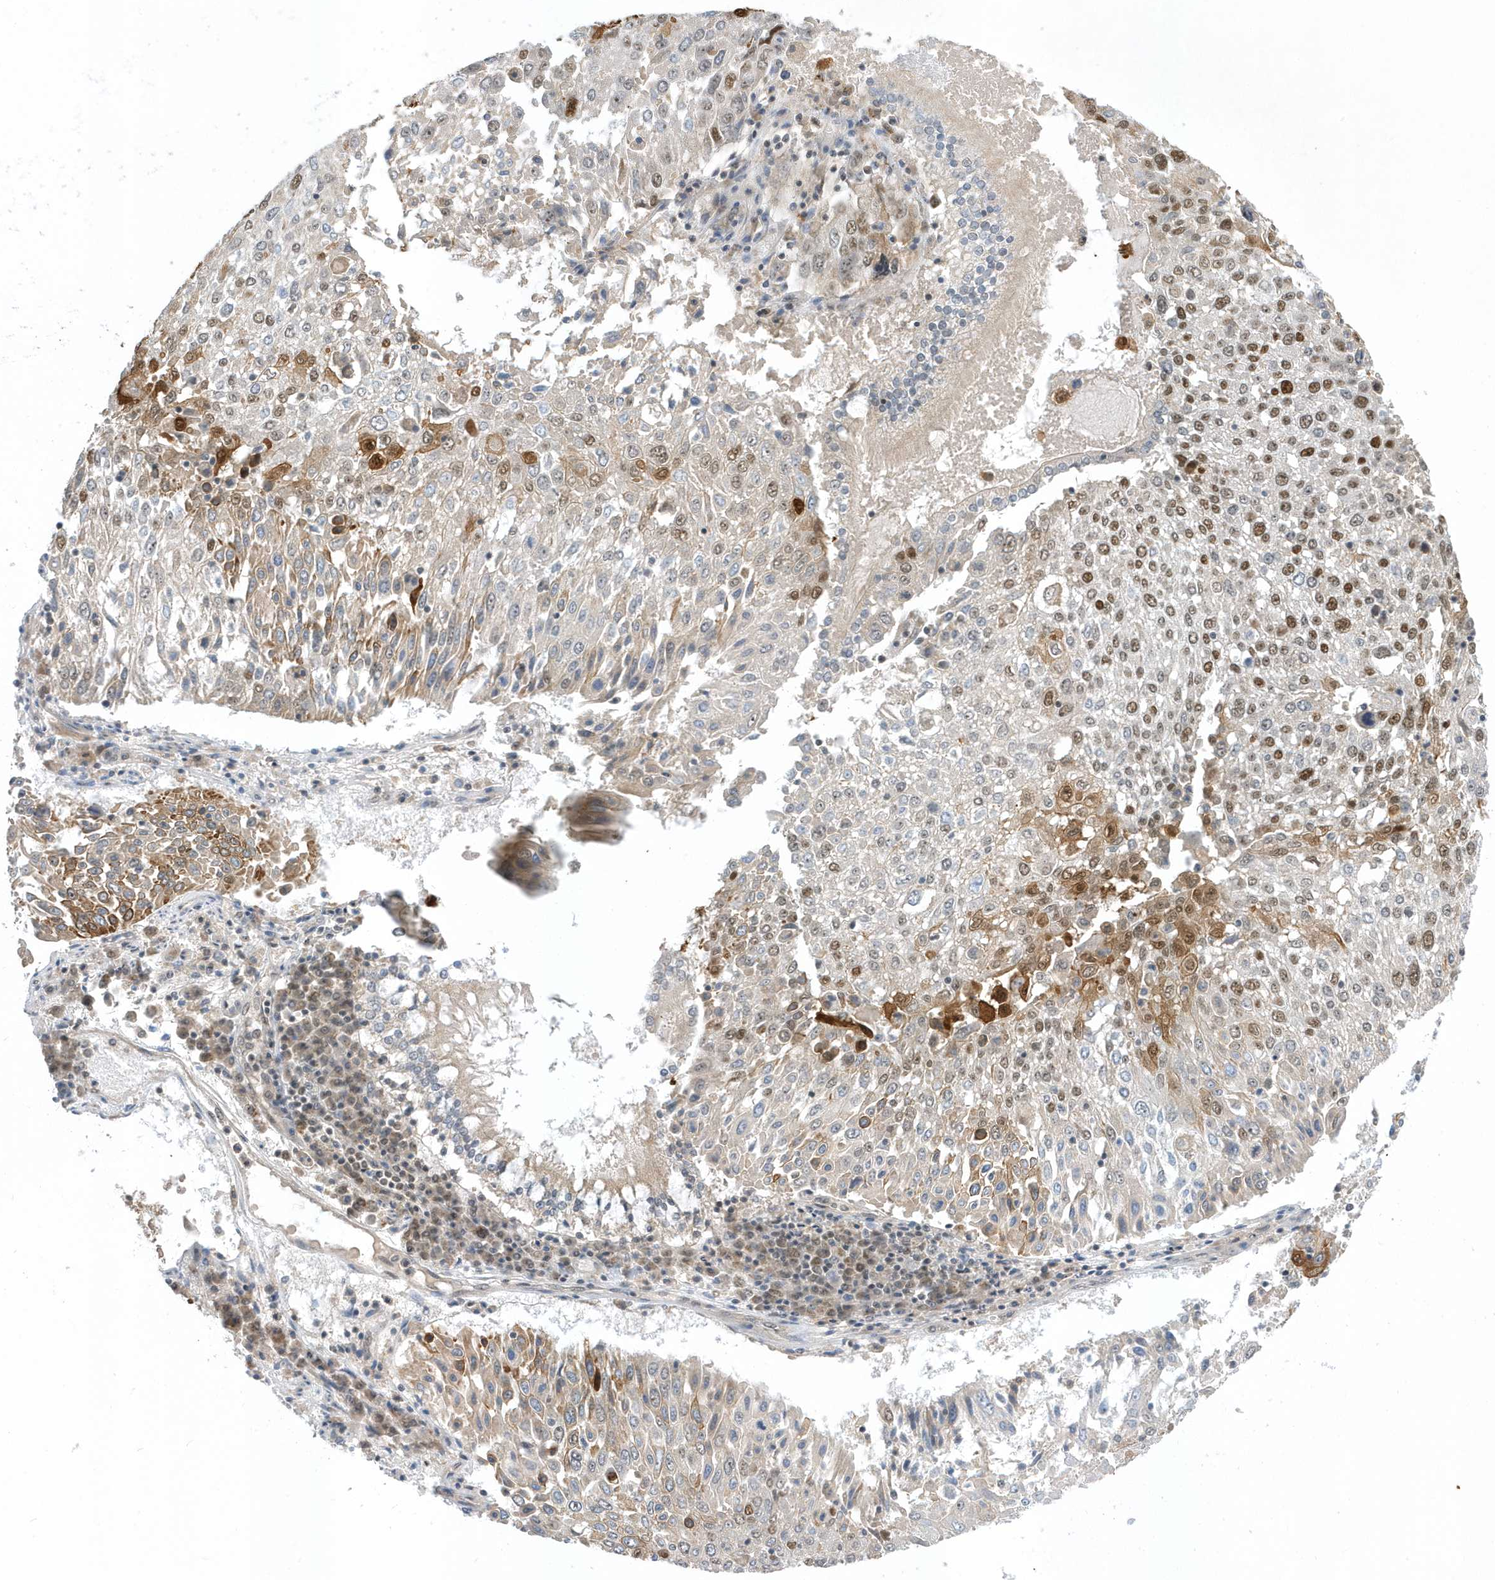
{"staining": {"intensity": "moderate", "quantity": "25%-75%", "location": "cytoplasmic/membranous,nuclear"}, "tissue": "lung cancer", "cell_type": "Tumor cells", "image_type": "cancer", "snomed": [{"axis": "morphology", "description": "Squamous cell carcinoma, NOS"}, {"axis": "topography", "description": "Lung"}], "caption": "The micrograph exhibits staining of squamous cell carcinoma (lung), revealing moderate cytoplasmic/membranous and nuclear protein positivity (brown color) within tumor cells.", "gene": "ZNF740", "patient": {"sex": "male", "age": 65}}